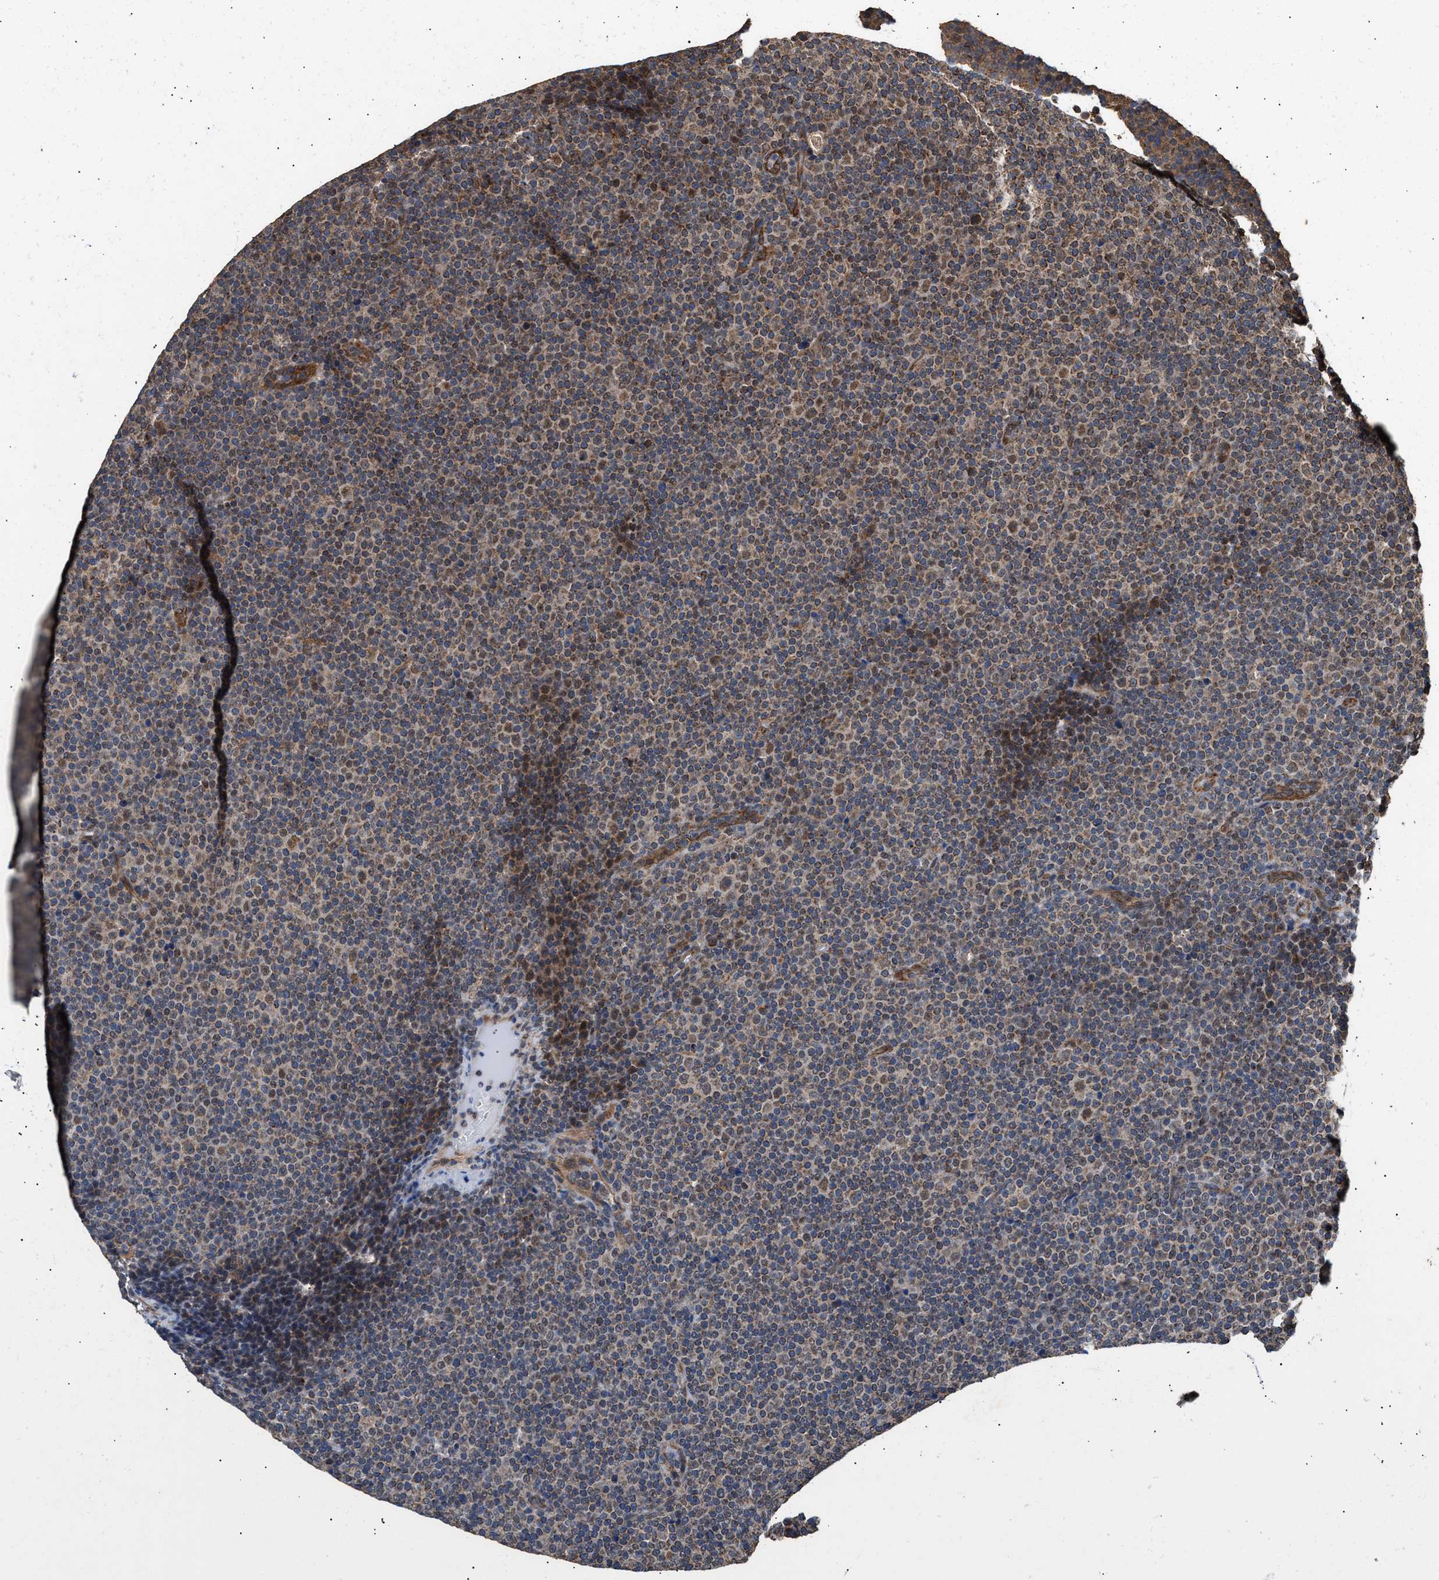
{"staining": {"intensity": "weak", "quantity": ">75%", "location": "cytoplasmic/membranous"}, "tissue": "lymphoma", "cell_type": "Tumor cells", "image_type": "cancer", "snomed": [{"axis": "morphology", "description": "Malignant lymphoma, non-Hodgkin's type, Low grade"}, {"axis": "topography", "description": "Lymph node"}], "caption": "About >75% of tumor cells in lymphoma demonstrate weak cytoplasmic/membranous protein expression as visualized by brown immunohistochemical staining.", "gene": "ZNHIT6", "patient": {"sex": "female", "age": 67}}